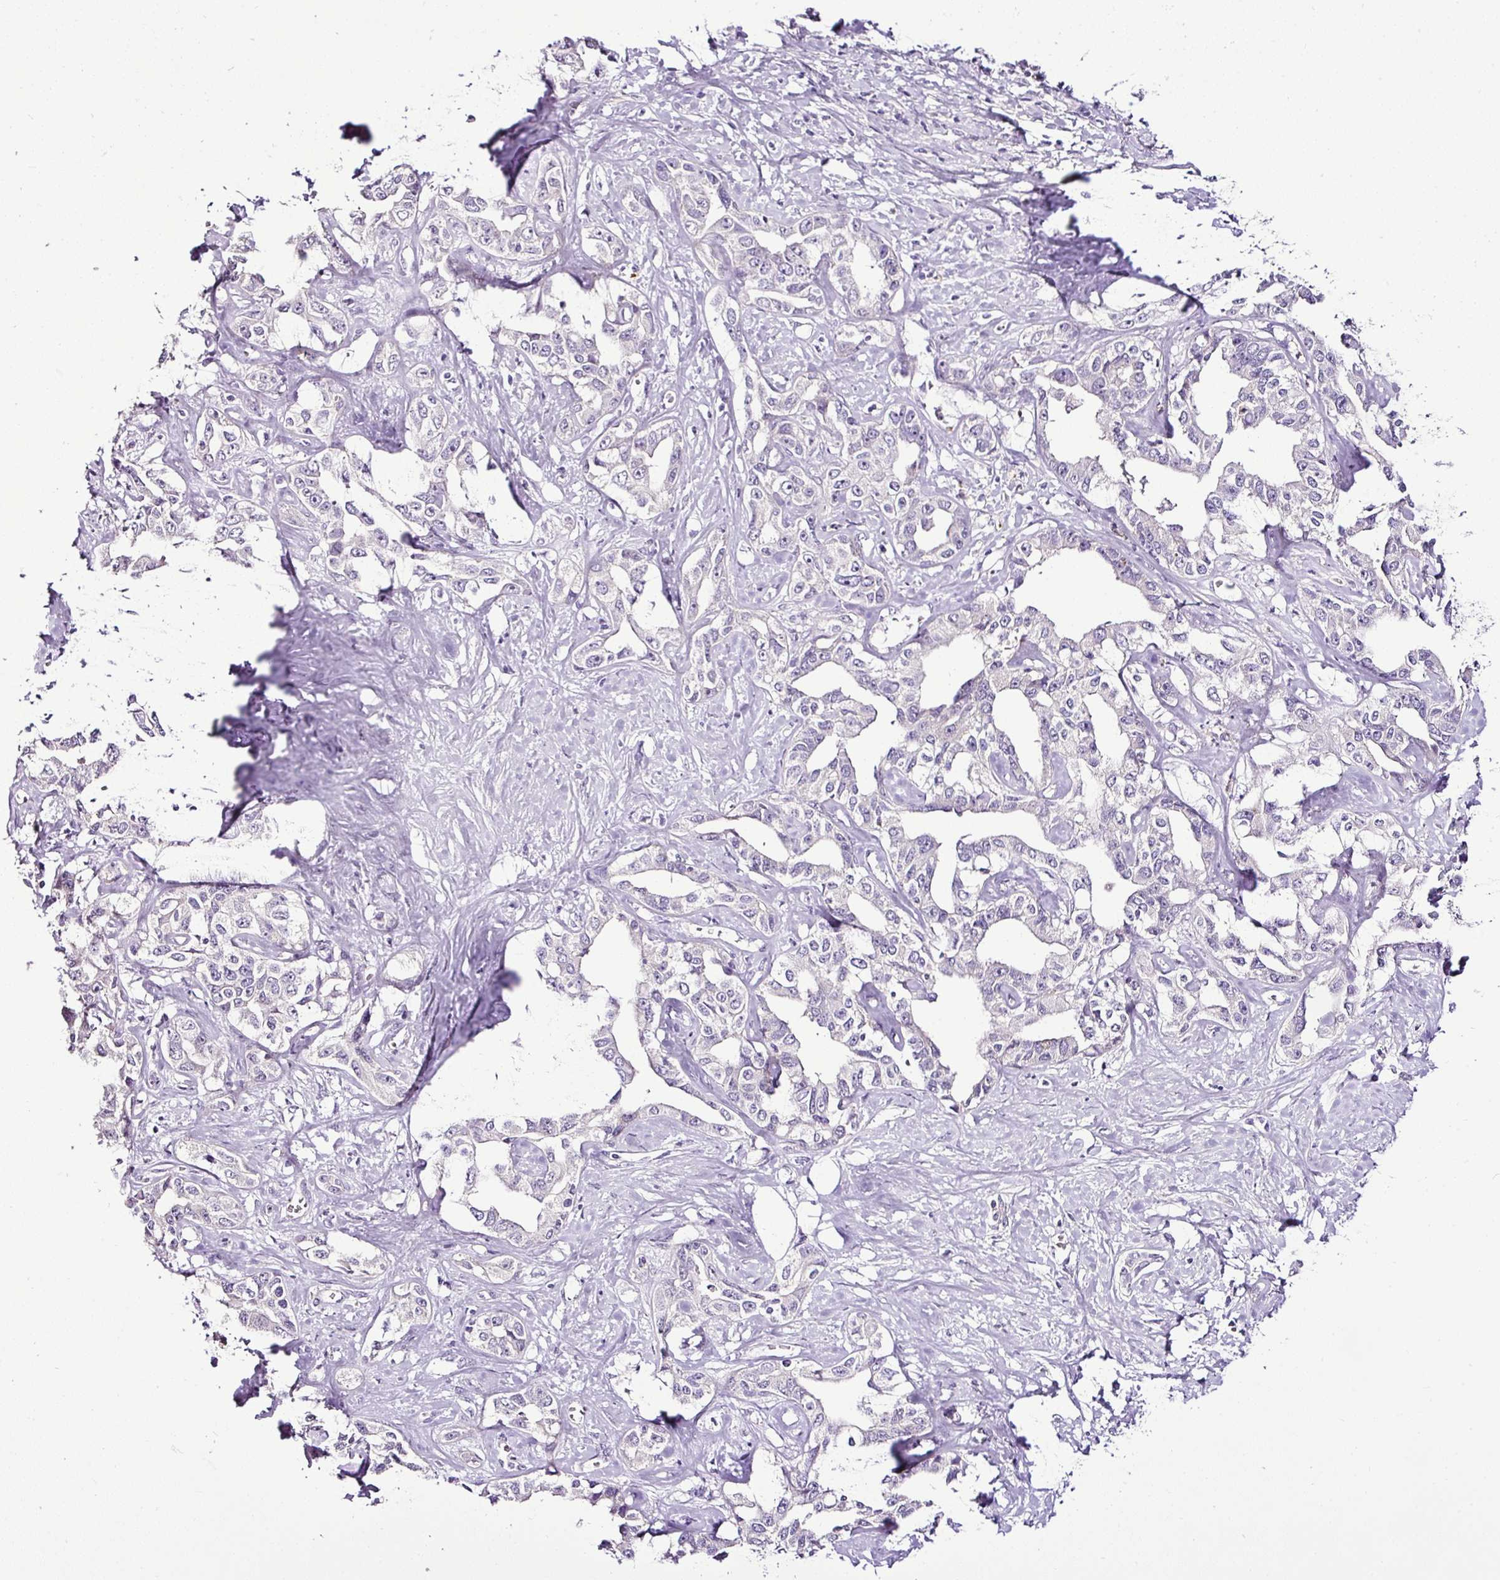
{"staining": {"intensity": "negative", "quantity": "none", "location": "none"}, "tissue": "liver cancer", "cell_type": "Tumor cells", "image_type": "cancer", "snomed": [{"axis": "morphology", "description": "Cholangiocarcinoma"}, {"axis": "topography", "description": "Liver"}], "caption": "There is no significant positivity in tumor cells of cholangiocarcinoma (liver).", "gene": "ESR1", "patient": {"sex": "male", "age": 59}}